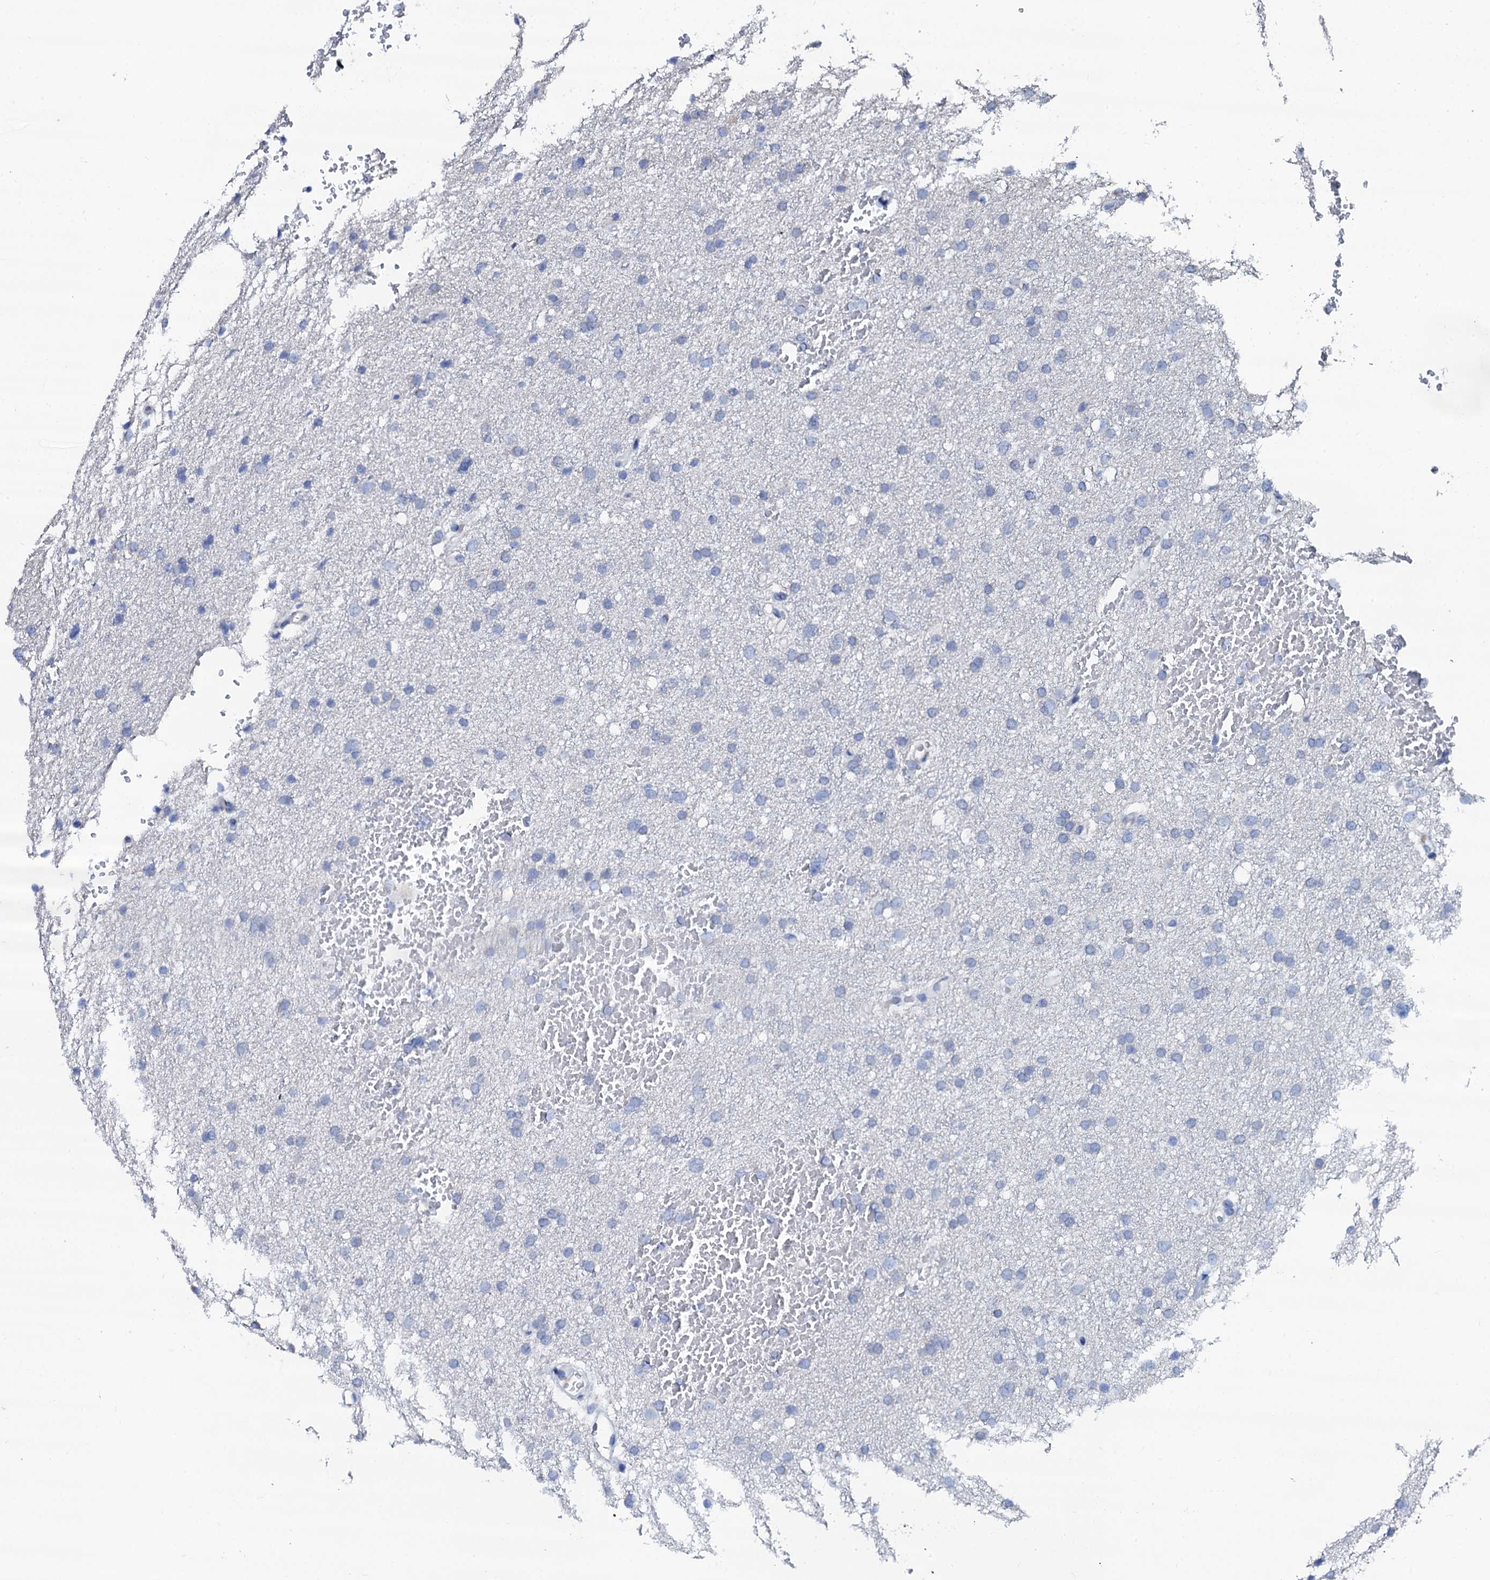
{"staining": {"intensity": "negative", "quantity": "none", "location": "none"}, "tissue": "glioma", "cell_type": "Tumor cells", "image_type": "cancer", "snomed": [{"axis": "morphology", "description": "Glioma, malignant, High grade"}, {"axis": "topography", "description": "Cerebral cortex"}], "caption": "The IHC image has no significant staining in tumor cells of malignant glioma (high-grade) tissue.", "gene": "AKAP3", "patient": {"sex": "female", "age": 36}}